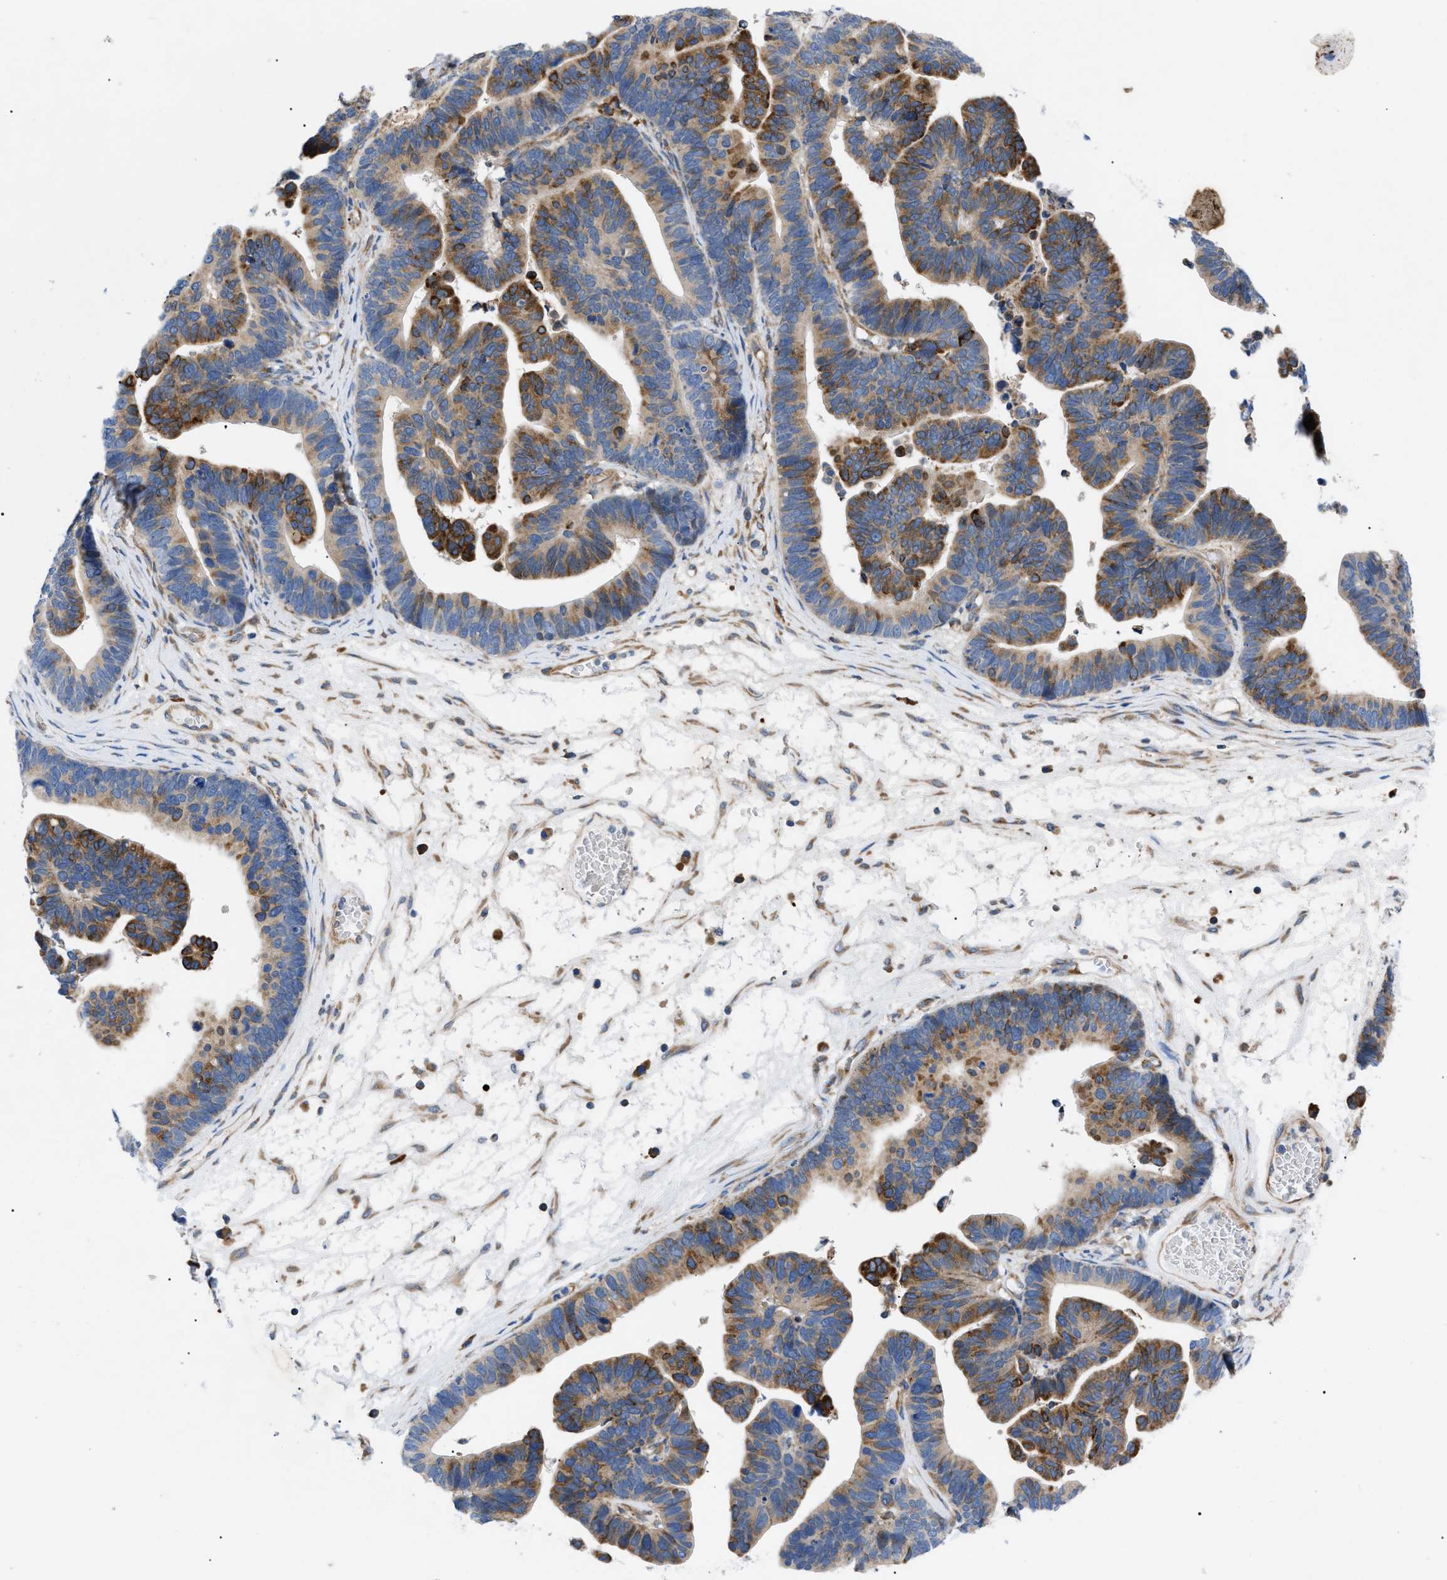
{"staining": {"intensity": "moderate", "quantity": ">75%", "location": "cytoplasmic/membranous"}, "tissue": "ovarian cancer", "cell_type": "Tumor cells", "image_type": "cancer", "snomed": [{"axis": "morphology", "description": "Cystadenocarcinoma, serous, NOS"}, {"axis": "topography", "description": "Ovary"}], "caption": "Protein expression analysis of human ovarian serous cystadenocarcinoma reveals moderate cytoplasmic/membranous expression in about >75% of tumor cells.", "gene": "HSPB8", "patient": {"sex": "female", "age": 56}}